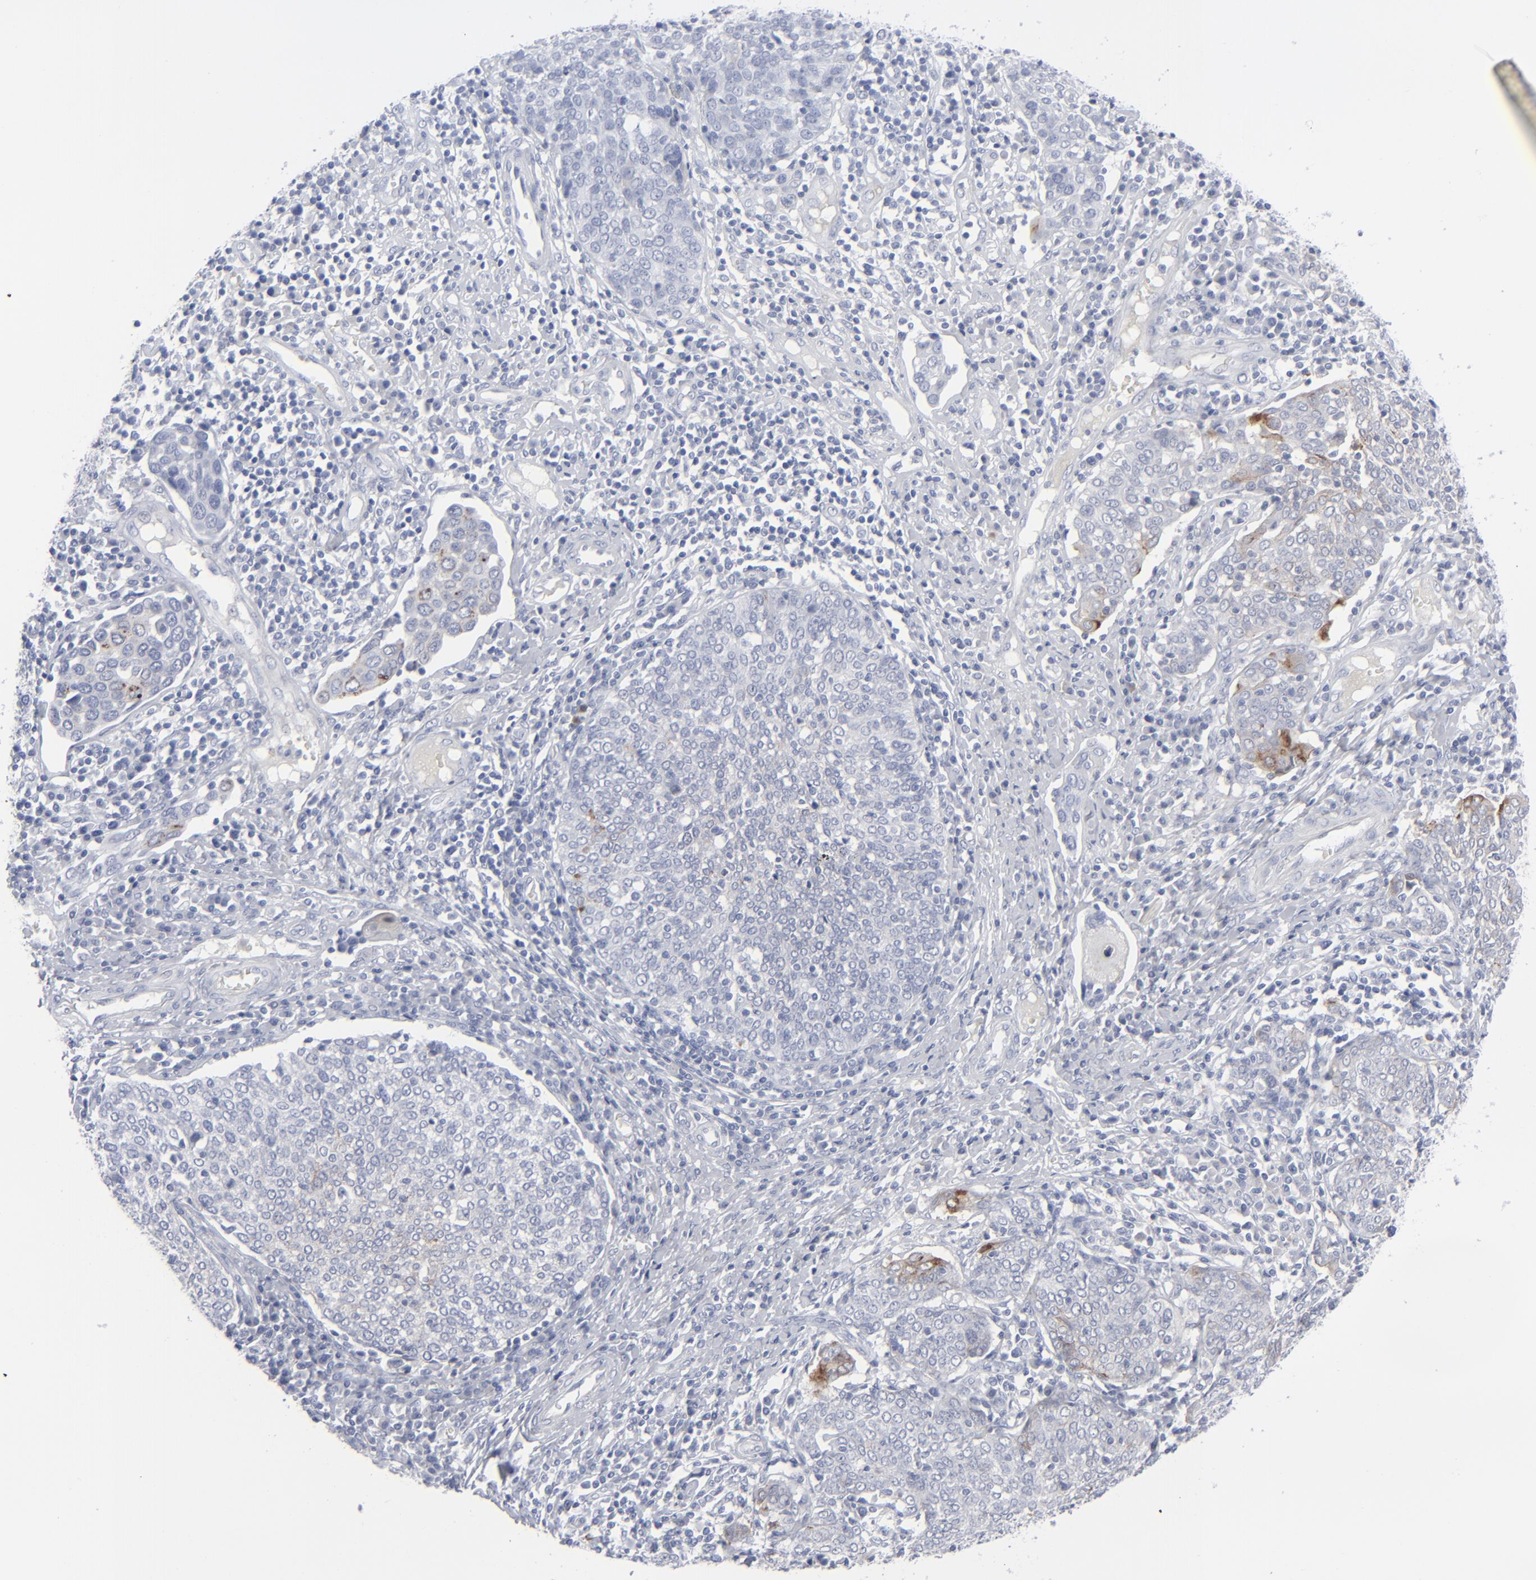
{"staining": {"intensity": "moderate", "quantity": "<25%", "location": "cytoplasmic/membranous"}, "tissue": "cervical cancer", "cell_type": "Tumor cells", "image_type": "cancer", "snomed": [{"axis": "morphology", "description": "Squamous cell carcinoma, NOS"}, {"axis": "topography", "description": "Cervix"}], "caption": "Immunohistochemical staining of cervical cancer (squamous cell carcinoma) shows low levels of moderate cytoplasmic/membranous protein positivity in approximately <25% of tumor cells.", "gene": "MSLN", "patient": {"sex": "female", "age": 40}}